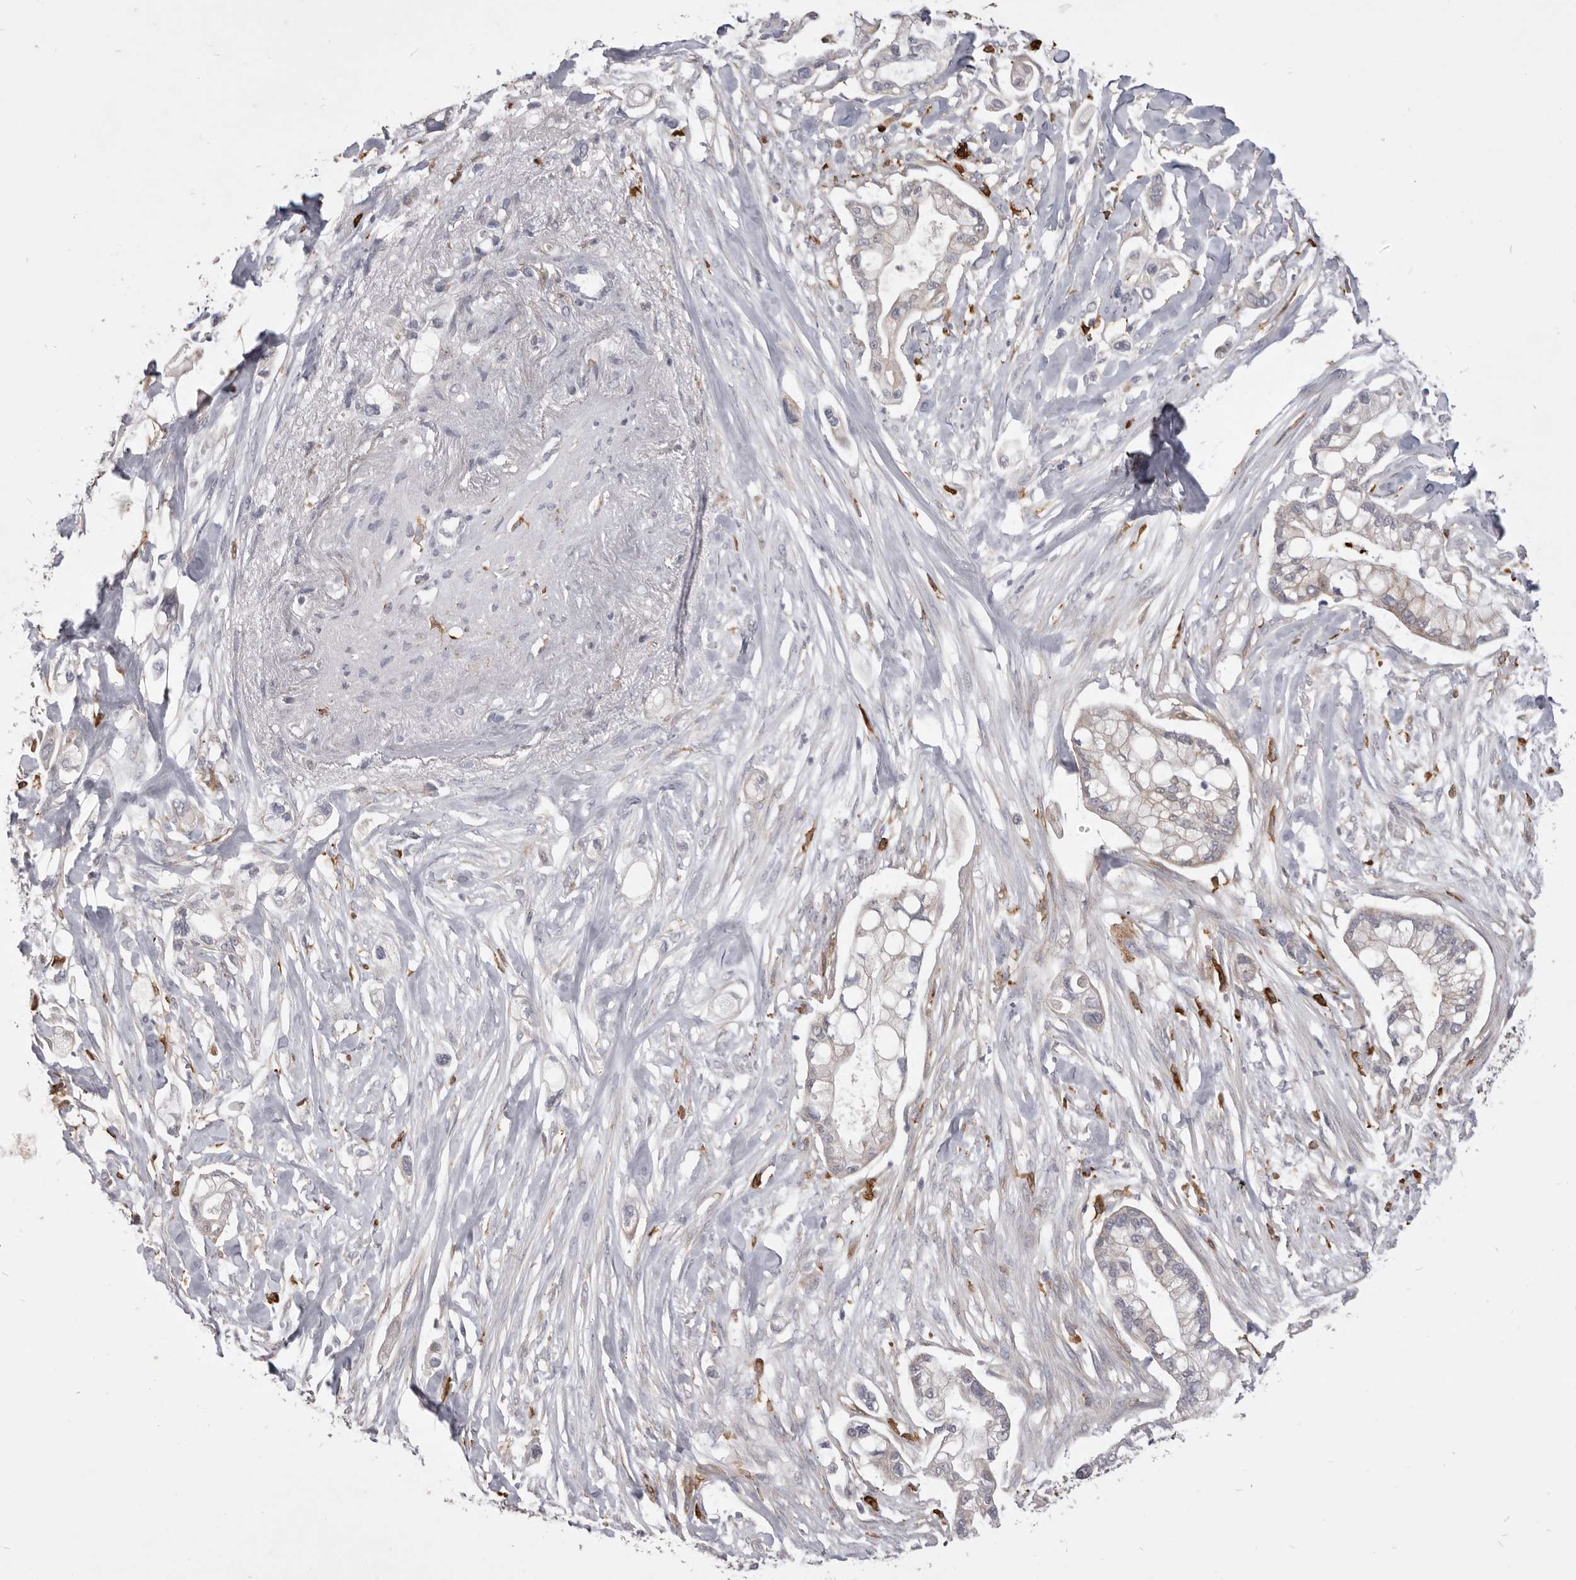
{"staining": {"intensity": "negative", "quantity": "none", "location": "none"}, "tissue": "pancreatic cancer", "cell_type": "Tumor cells", "image_type": "cancer", "snomed": [{"axis": "morphology", "description": "Adenocarcinoma, NOS"}, {"axis": "topography", "description": "Pancreas"}], "caption": "Pancreatic adenocarcinoma was stained to show a protein in brown. There is no significant positivity in tumor cells. (IHC, brightfield microscopy, high magnification).", "gene": "VPS45", "patient": {"sex": "male", "age": 68}}